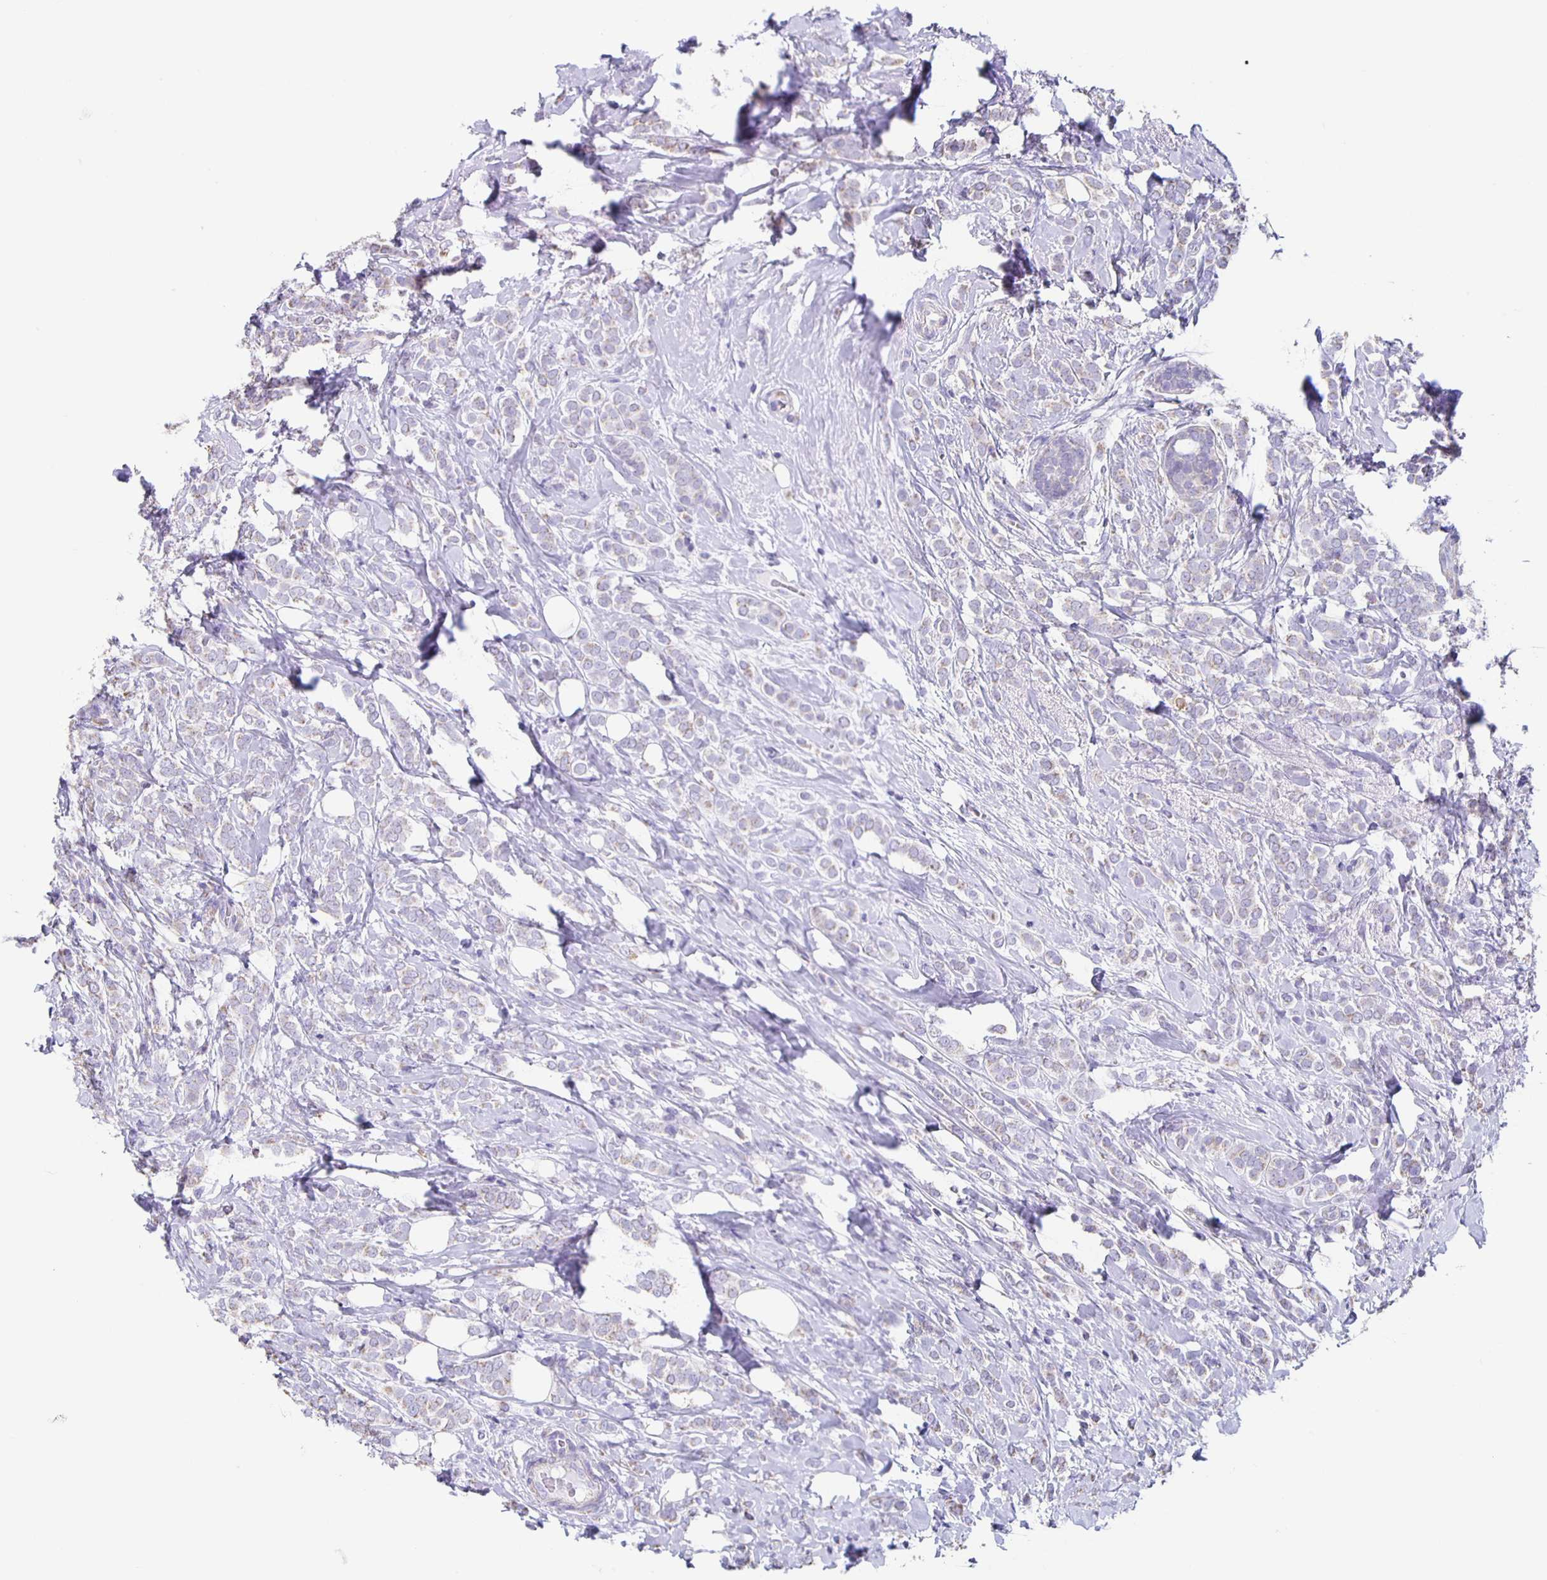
{"staining": {"intensity": "weak", "quantity": "<25%", "location": "cytoplasmic/membranous"}, "tissue": "breast cancer", "cell_type": "Tumor cells", "image_type": "cancer", "snomed": [{"axis": "morphology", "description": "Lobular carcinoma"}, {"axis": "topography", "description": "Breast"}], "caption": "This is a histopathology image of immunohistochemistry staining of breast cancer, which shows no positivity in tumor cells. (DAB immunohistochemistry, high magnification).", "gene": "TPPP", "patient": {"sex": "female", "age": 49}}